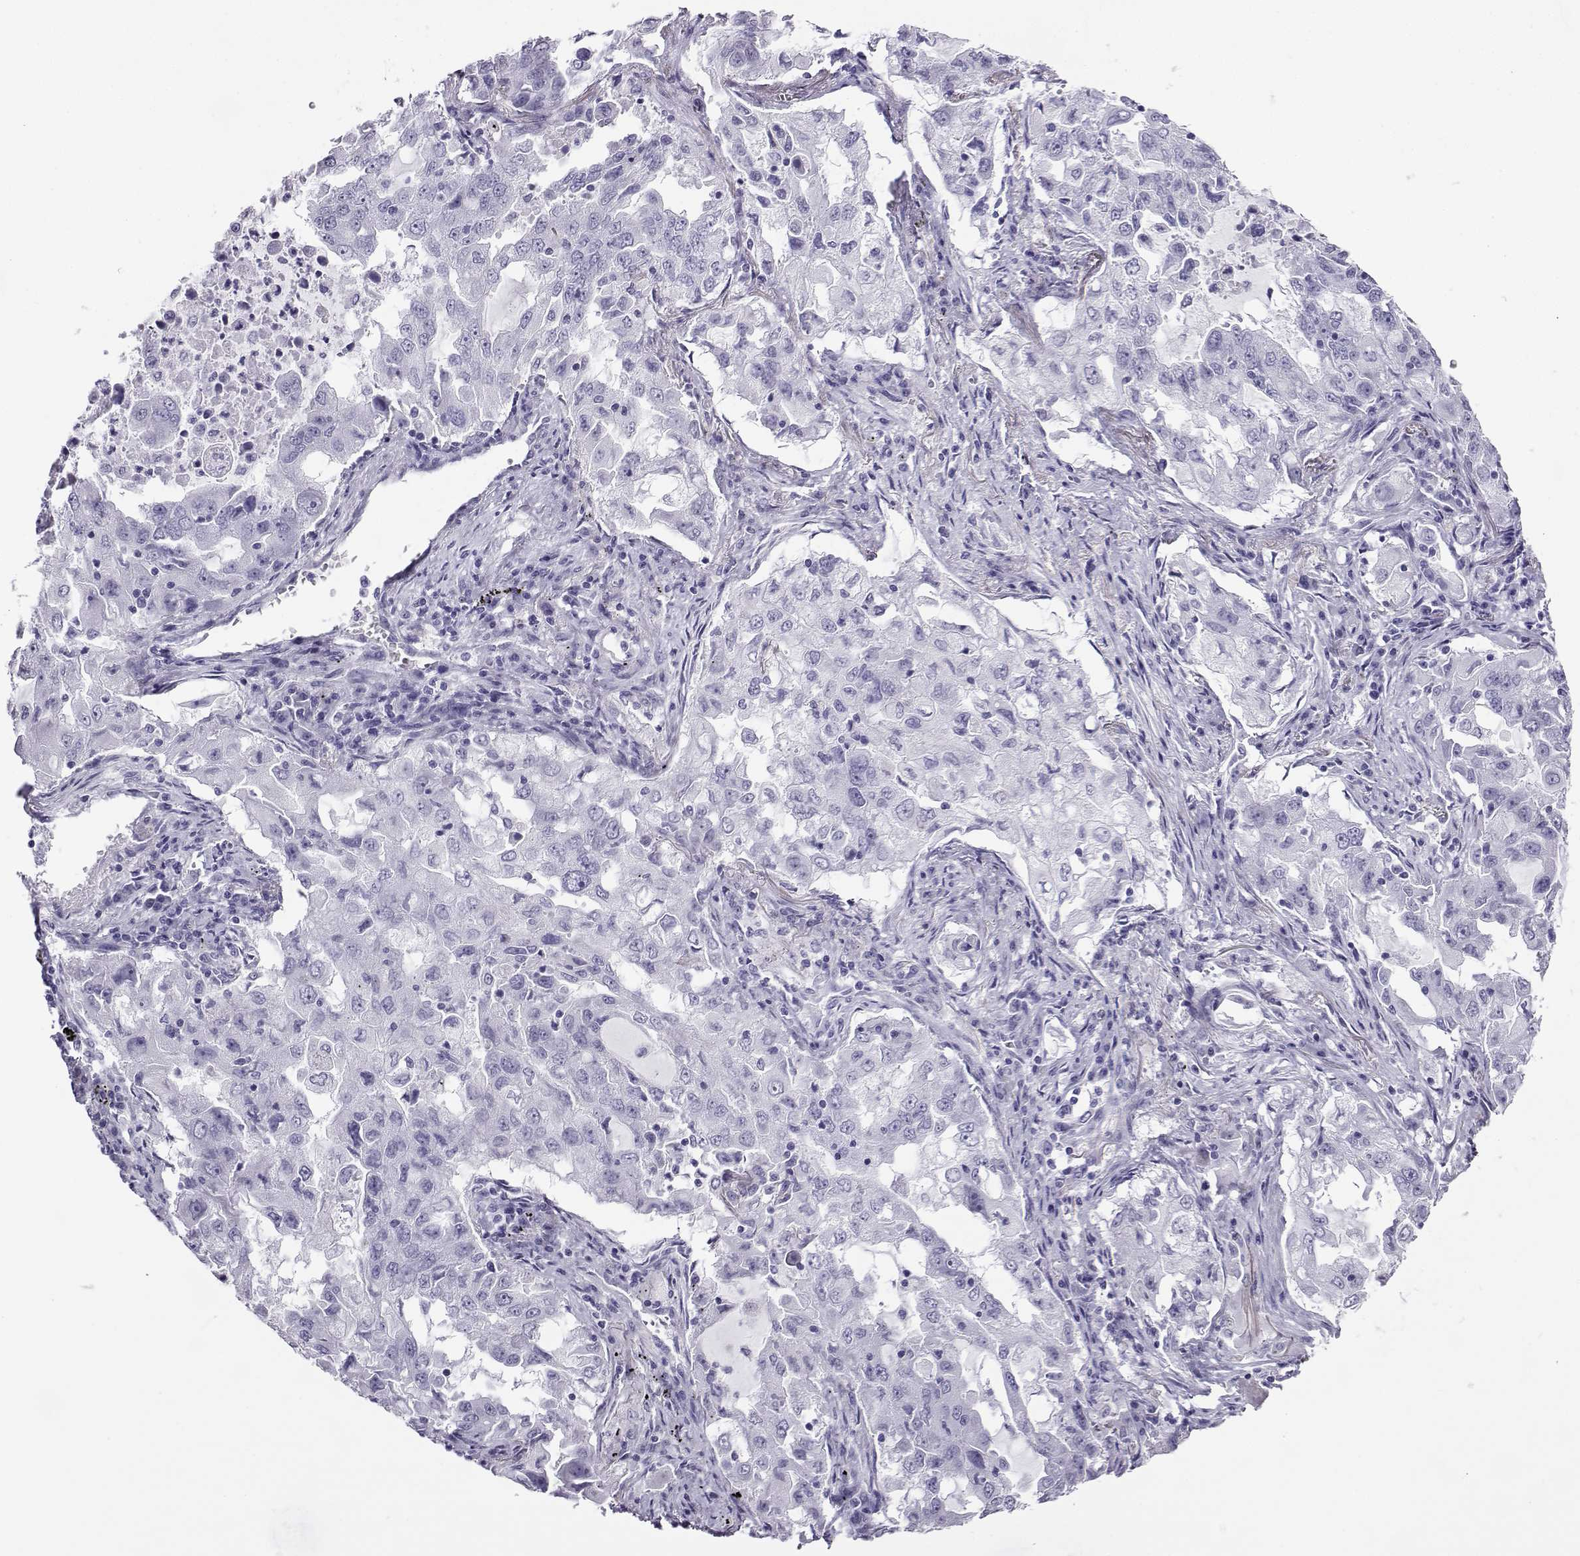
{"staining": {"intensity": "negative", "quantity": "none", "location": "none"}, "tissue": "lung cancer", "cell_type": "Tumor cells", "image_type": "cancer", "snomed": [{"axis": "morphology", "description": "Adenocarcinoma, NOS"}, {"axis": "topography", "description": "Lung"}], "caption": "A high-resolution photomicrograph shows immunohistochemistry staining of lung cancer (adenocarcinoma), which exhibits no significant expression in tumor cells.", "gene": "KIF17", "patient": {"sex": "female", "age": 61}}